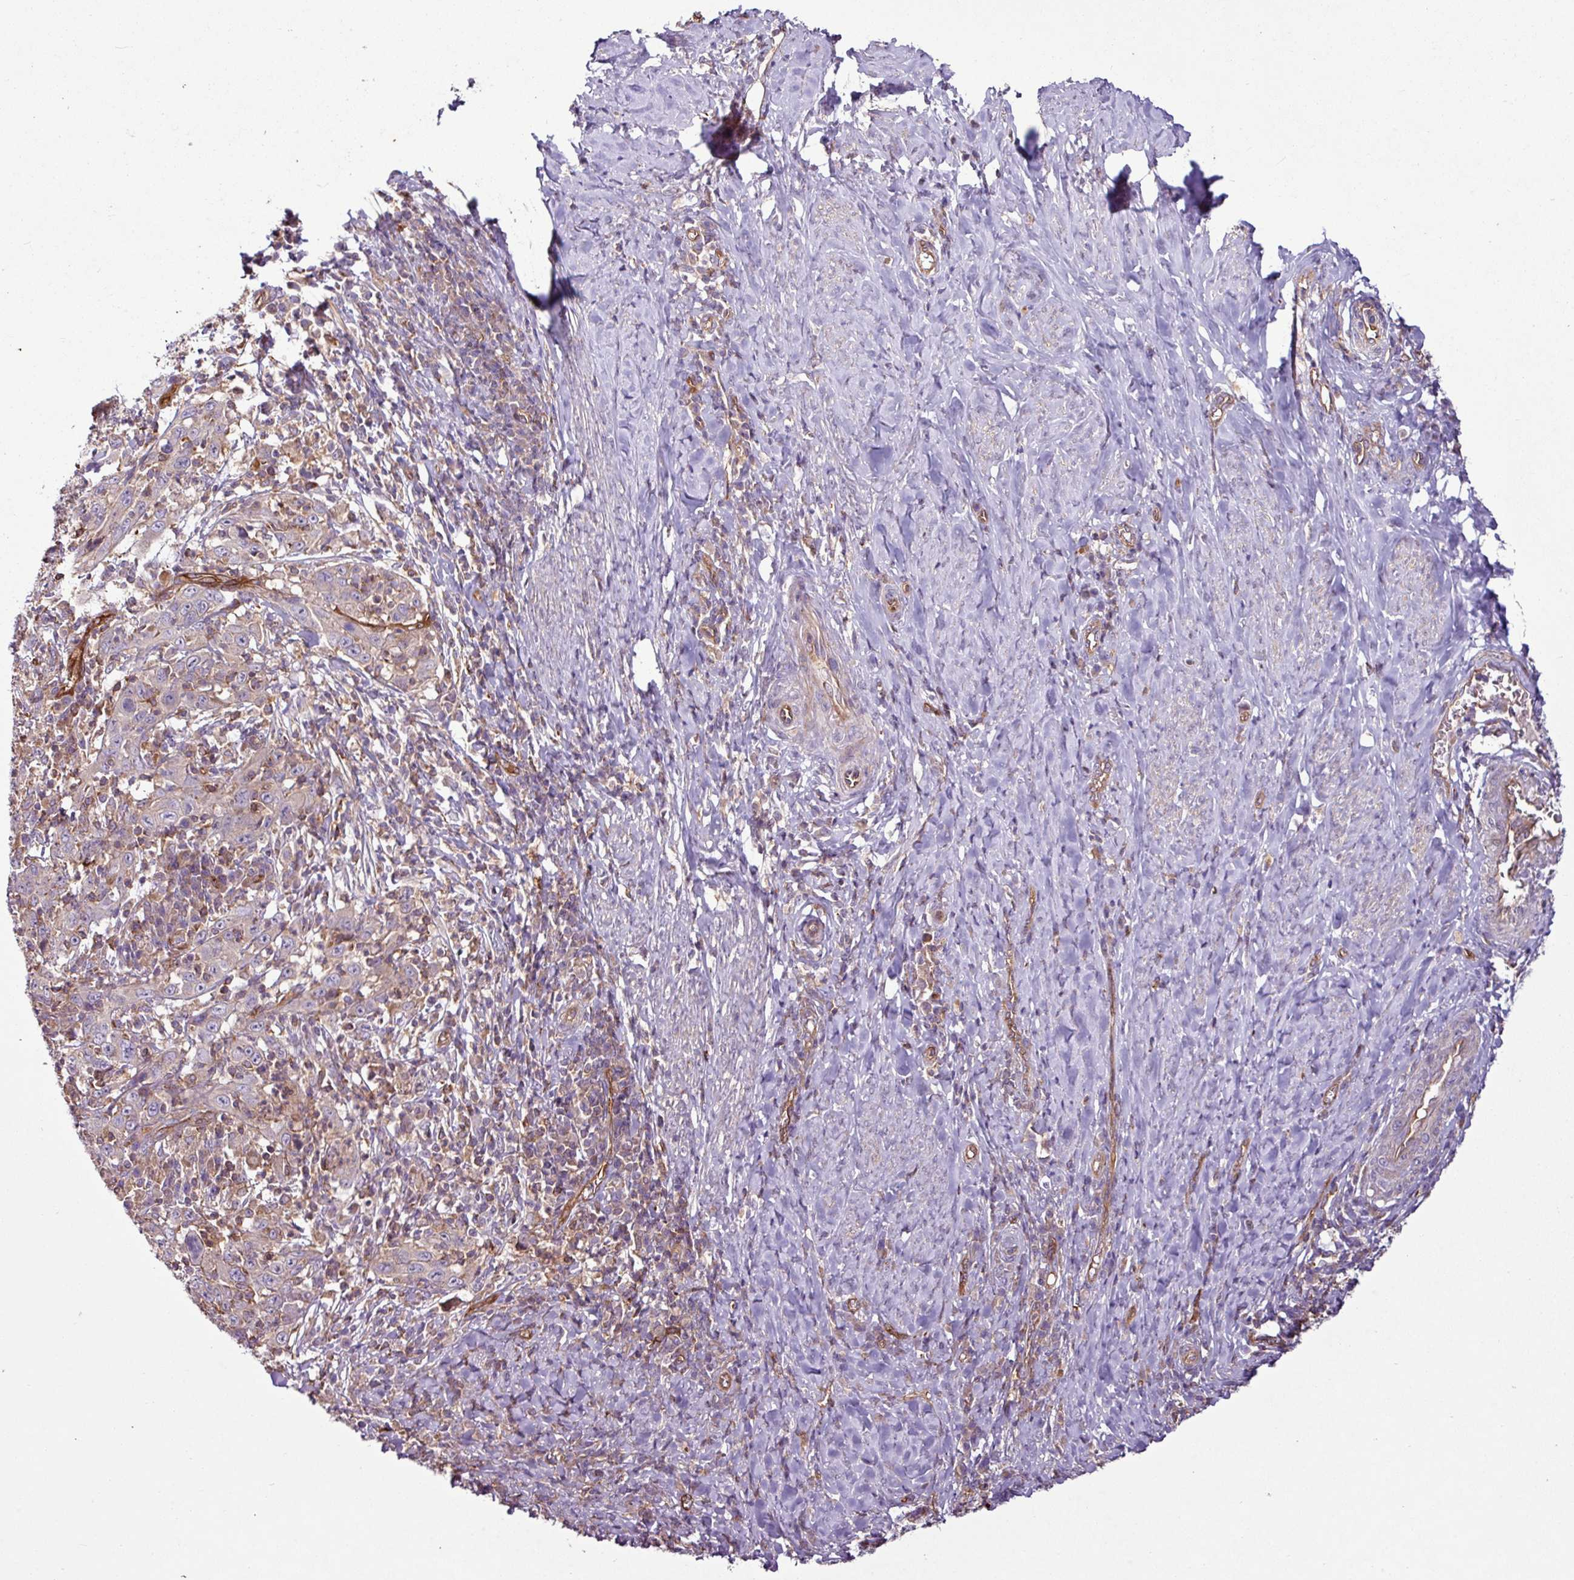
{"staining": {"intensity": "negative", "quantity": "none", "location": "none"}, "tissue": "cervical cancer", "cell_type": "Tumor cells", "image_type": "cancer", "snomed": [{"axis": "morphology", "description": "Squamous cell carcinoma, NOS"}, {"axis": "topography", "description": "Cervix"}], "caption": "The IHC photomicrograph has no significant staining in tumor cells of cervical squamous cell carcinoma tissue.", "gene": "ZNF106", "patient": {"sex": "female", "age": 46}}